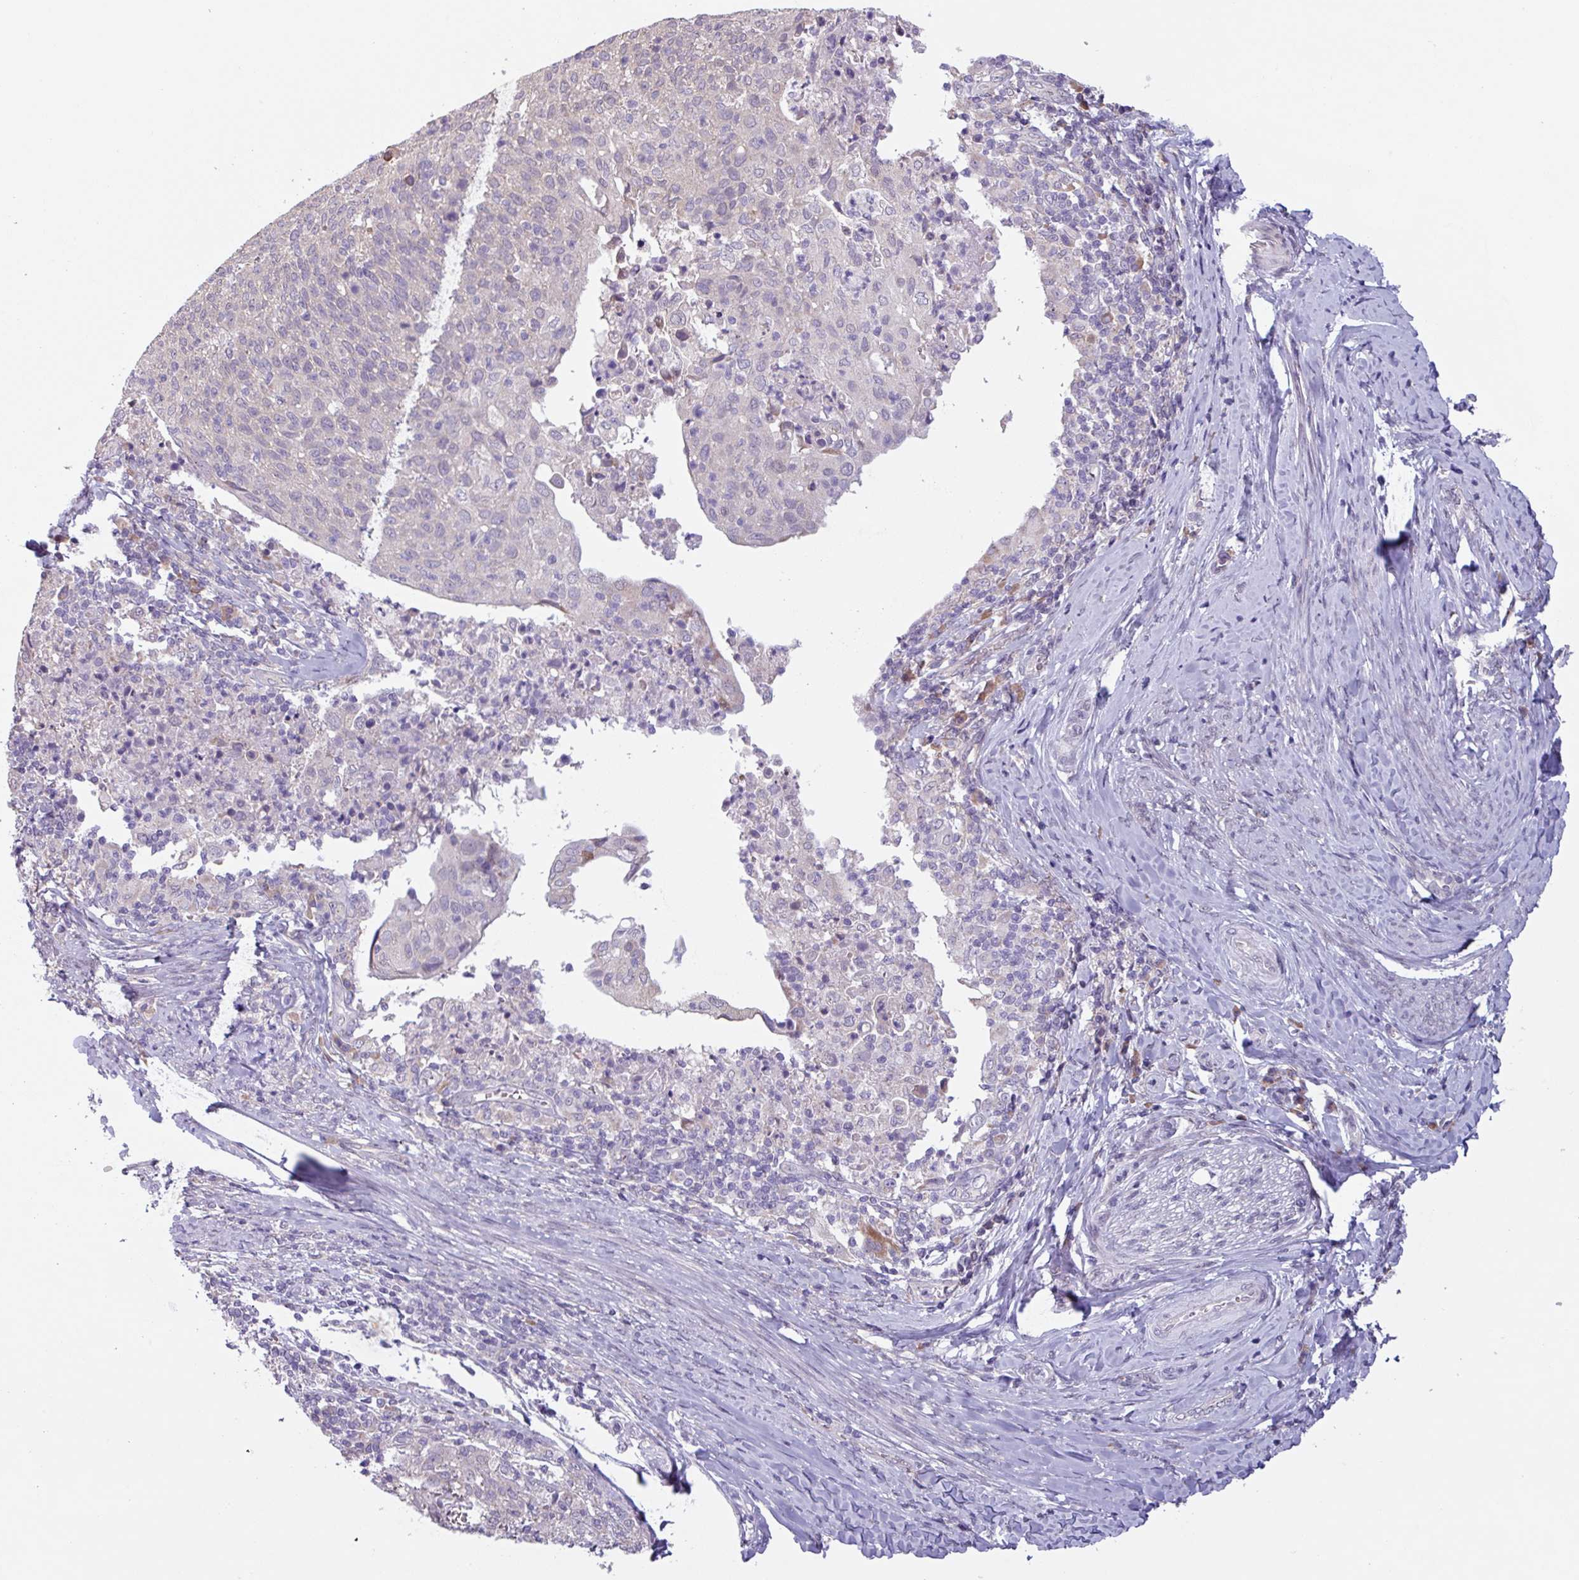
{"staining": {"intensity": "negative", "quantity": "none", "location": "none"}, "tissue": "cervical cancer", "cell_type": "Tumor cells", "image_type": "cancer", "snomed": [{"axis": "morphology", "description": "Squamous cell carcinoma, NOS"}, {"axis": "topography", "description": "Cervix"}], "caption": "Cervical cancer (squamous cell carcinoma) was stained to show a protein in brown. There is no significant staining in tumor cells.", "gene": "C20orf27", "patient": {"sex": "female", "age": 52}}